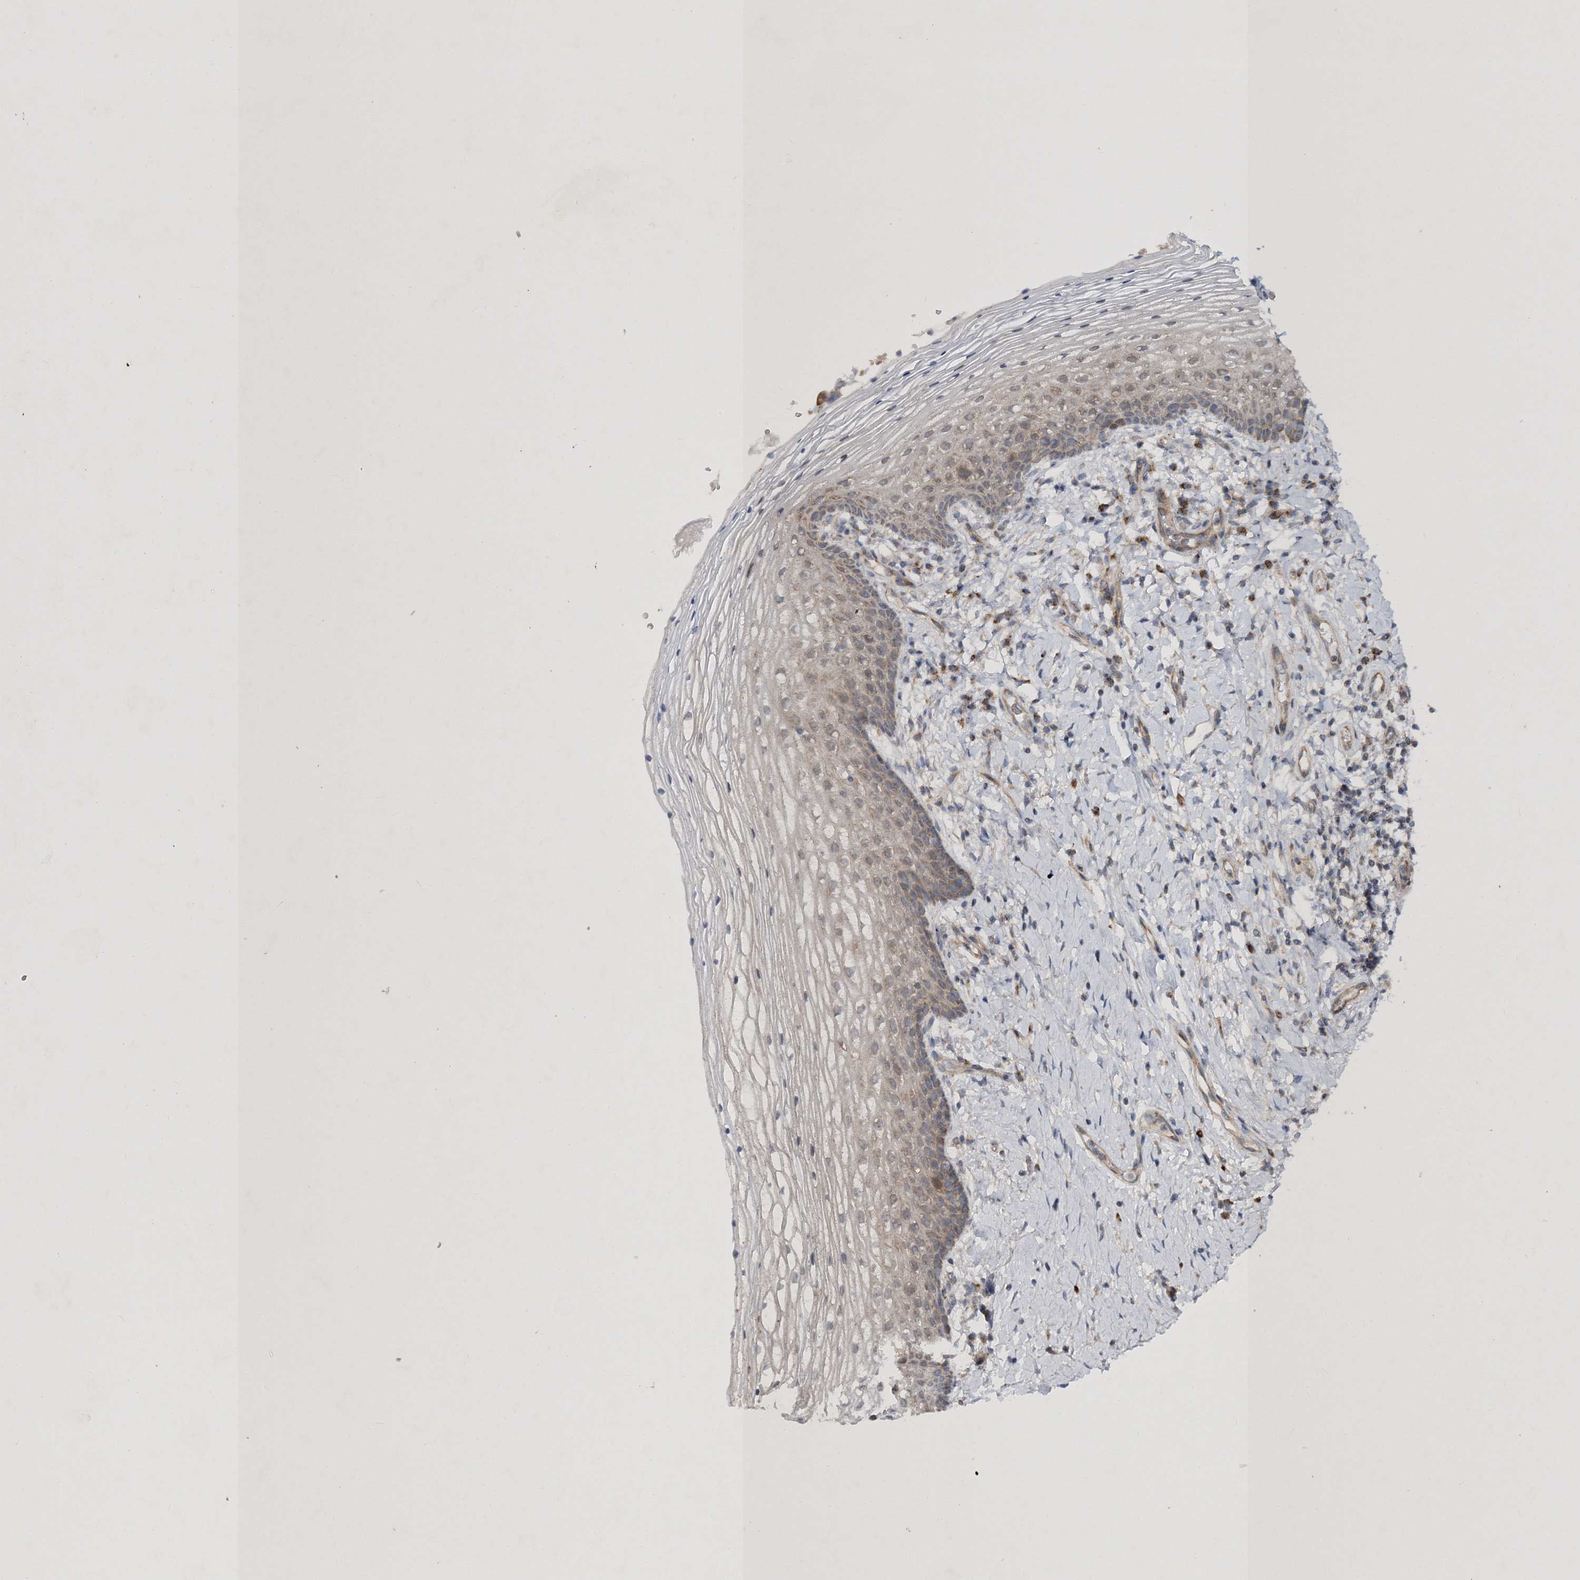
{"staining": {"intensity": "moderate", "quantity": "25%-75%", "location": "cytoplasmic/membranous"}, "tissue": "vagina", "cell_type": "Squamous epithelial cells", "image_type": "normal", "snomed": [{"axis": "morphology", "description": "Normal tissue, NOS"}, {"axis": "topography", "description": "Vagina"}], "caption": "Normal vagina shows moderate cytoplasmic/membranous positivity in about 25%-75% of squamous epithelial cells The protein is stained brown, and the nuclei are stained in blue (DAB (3,3'-diaminobenzidine) IHC with brightfield microscopy, high magnification)..", "gene": "SCRN3", "patient": {"sex": "female", "age": 60}}